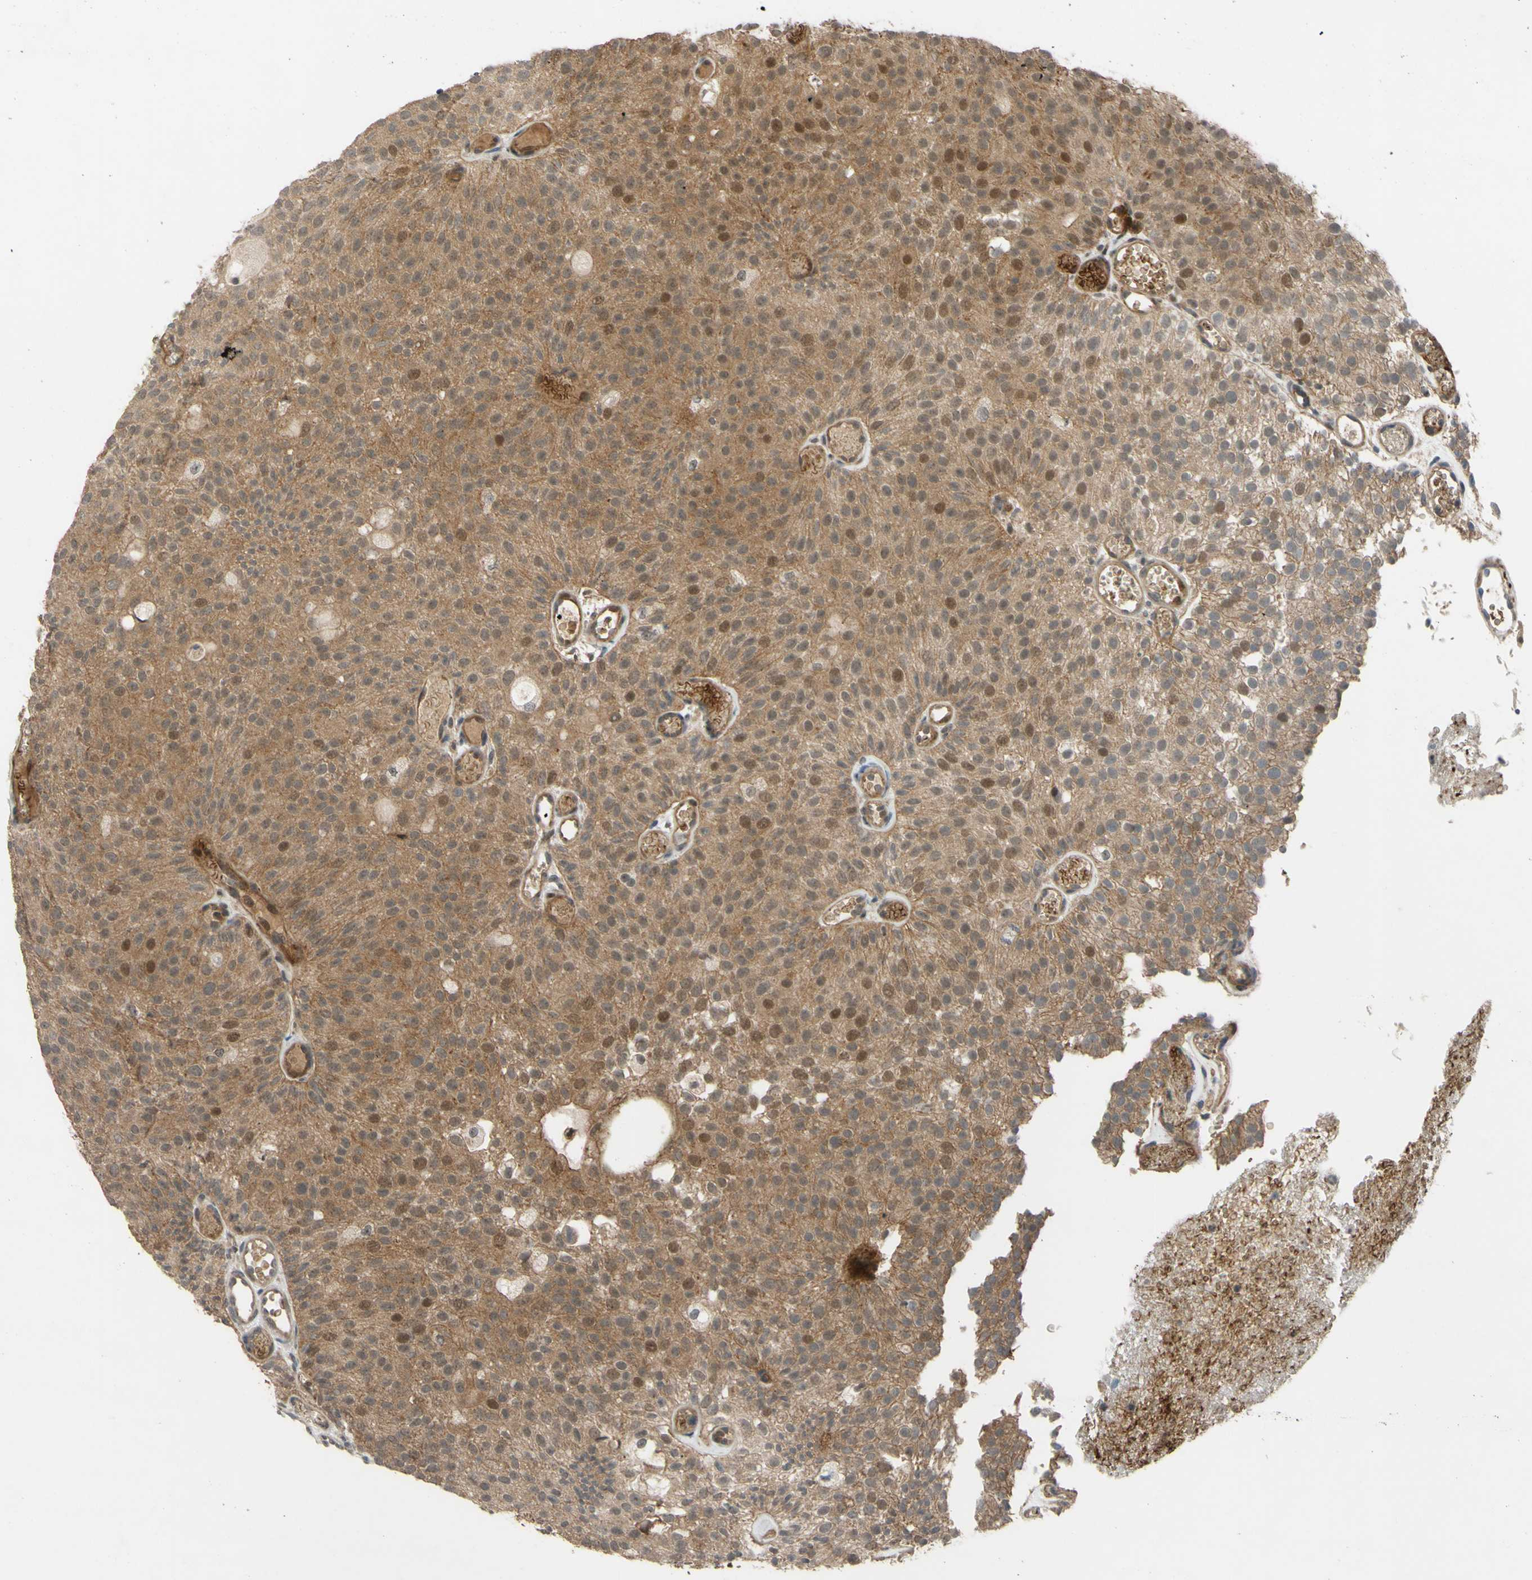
{"staining": {"intensity": "moderate", "quantity": ">75%", "location": "cytoplasmic/membranous"}, "tissue": "urothelial cancer", "cell_type": "Tumor cells", "image_type": "cancer", "snomed": [{"axis": "morphology", "description": "Urothelial carcinoma, Low grade"}, {"axis": "topography", "description": "Urinary bladder"}], "caption": "Brown immunohistochemical staining in urothelial cancer reveals moderate cytoplasmic/membranous staining in about >75% of tumor cells.", "gene": "ALK", "patient": {"sex": "male", "age": 78}}